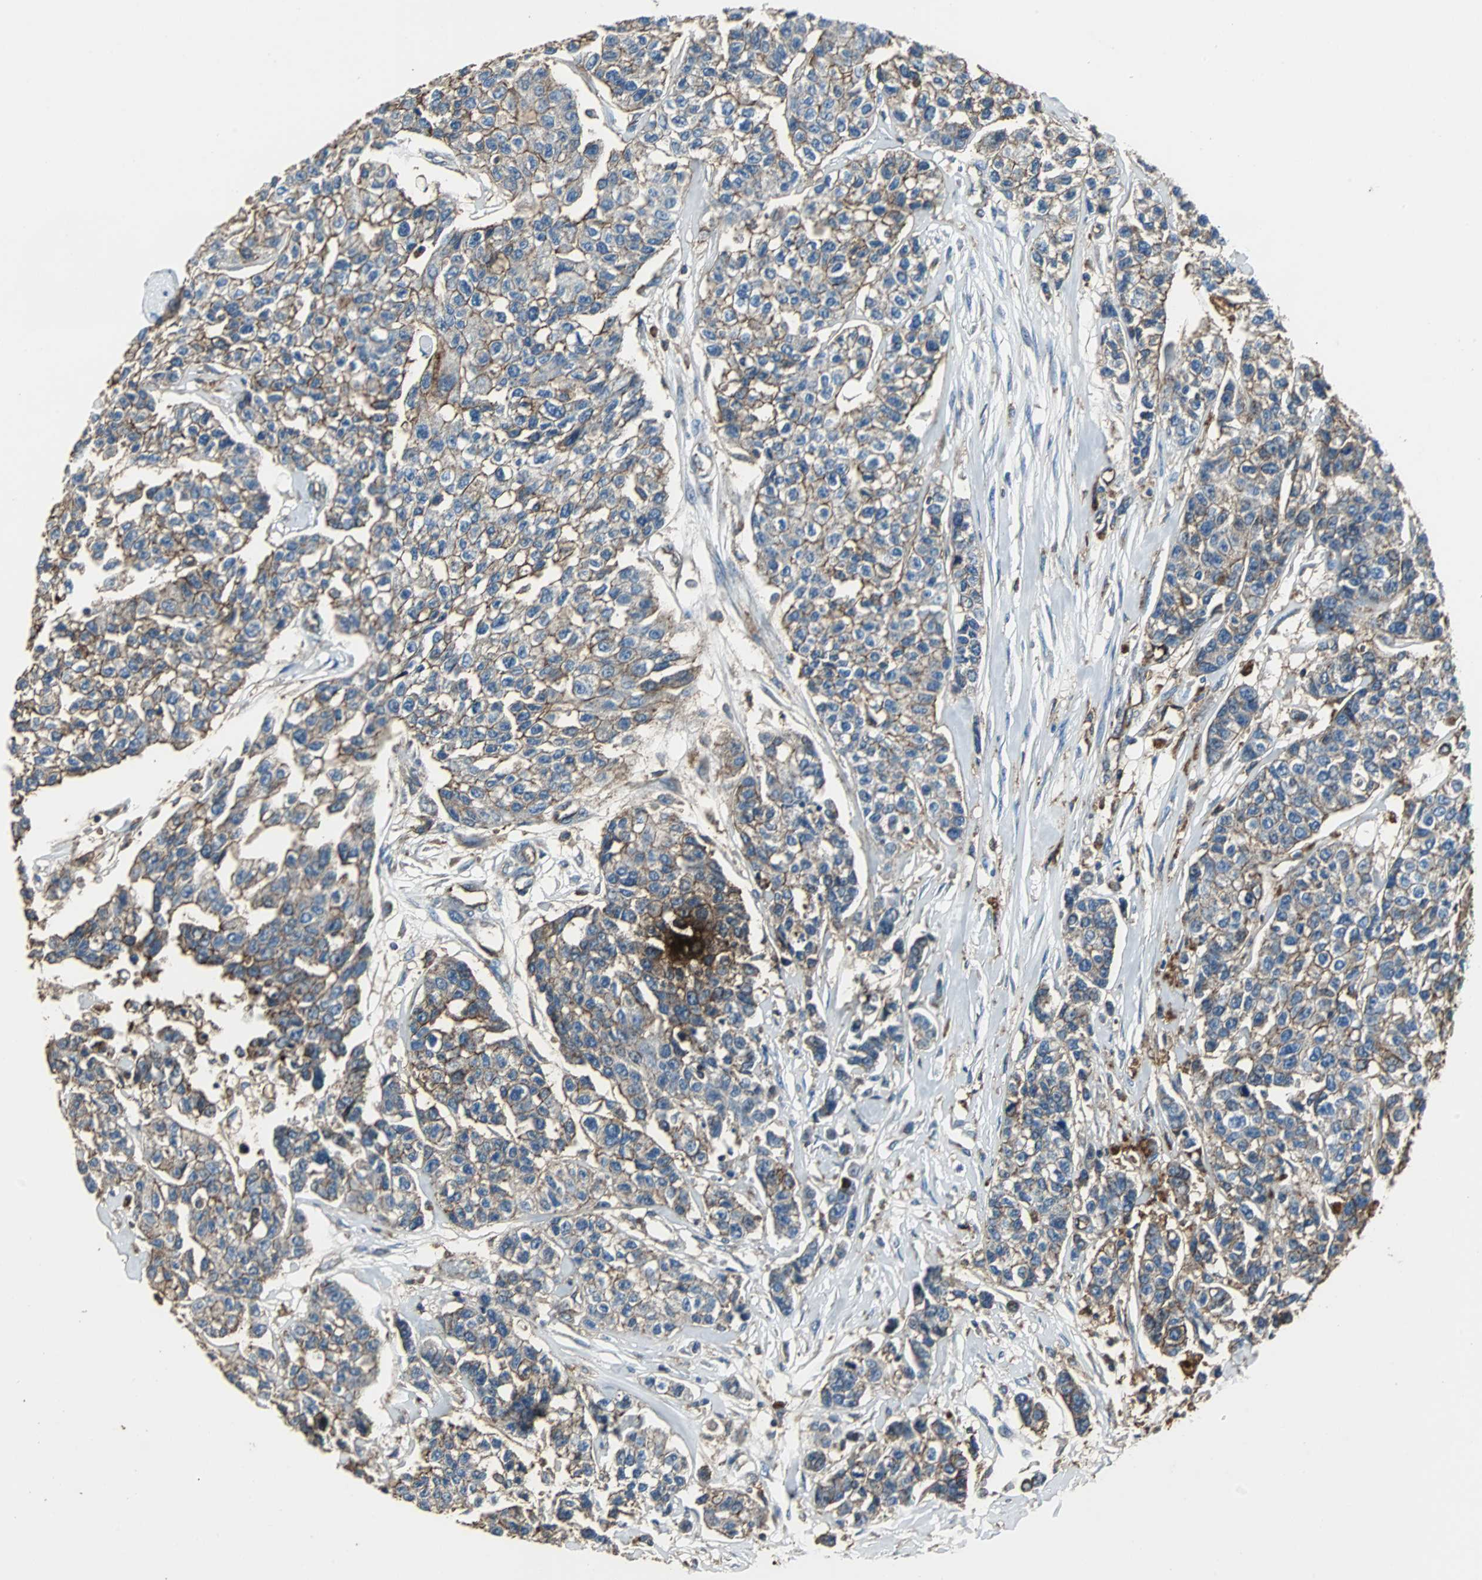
{"staining": {"intensity": "weak", "quantity": ">75%", "location": "cytoplasmic/membranous"}, "tissue": "breast cancer", "cell_type": "Tumor cells", "image_type": "cancer", "snomed": [{"axis": "morphology", "description": "Duct carcinoma"}, {"axis": "topography", "description": "Breast"}], "caption": "An immunohistochemistry (IHC) photomicrograph of neoplastic tissue is shown. Protein staining in brown highlights weak cytoplasmic/membranous positivity in breast infiltrating ductal carcinoma within tumor cells.", "gene": "F11R", "patient": {"sex": "female", "age": 51}}